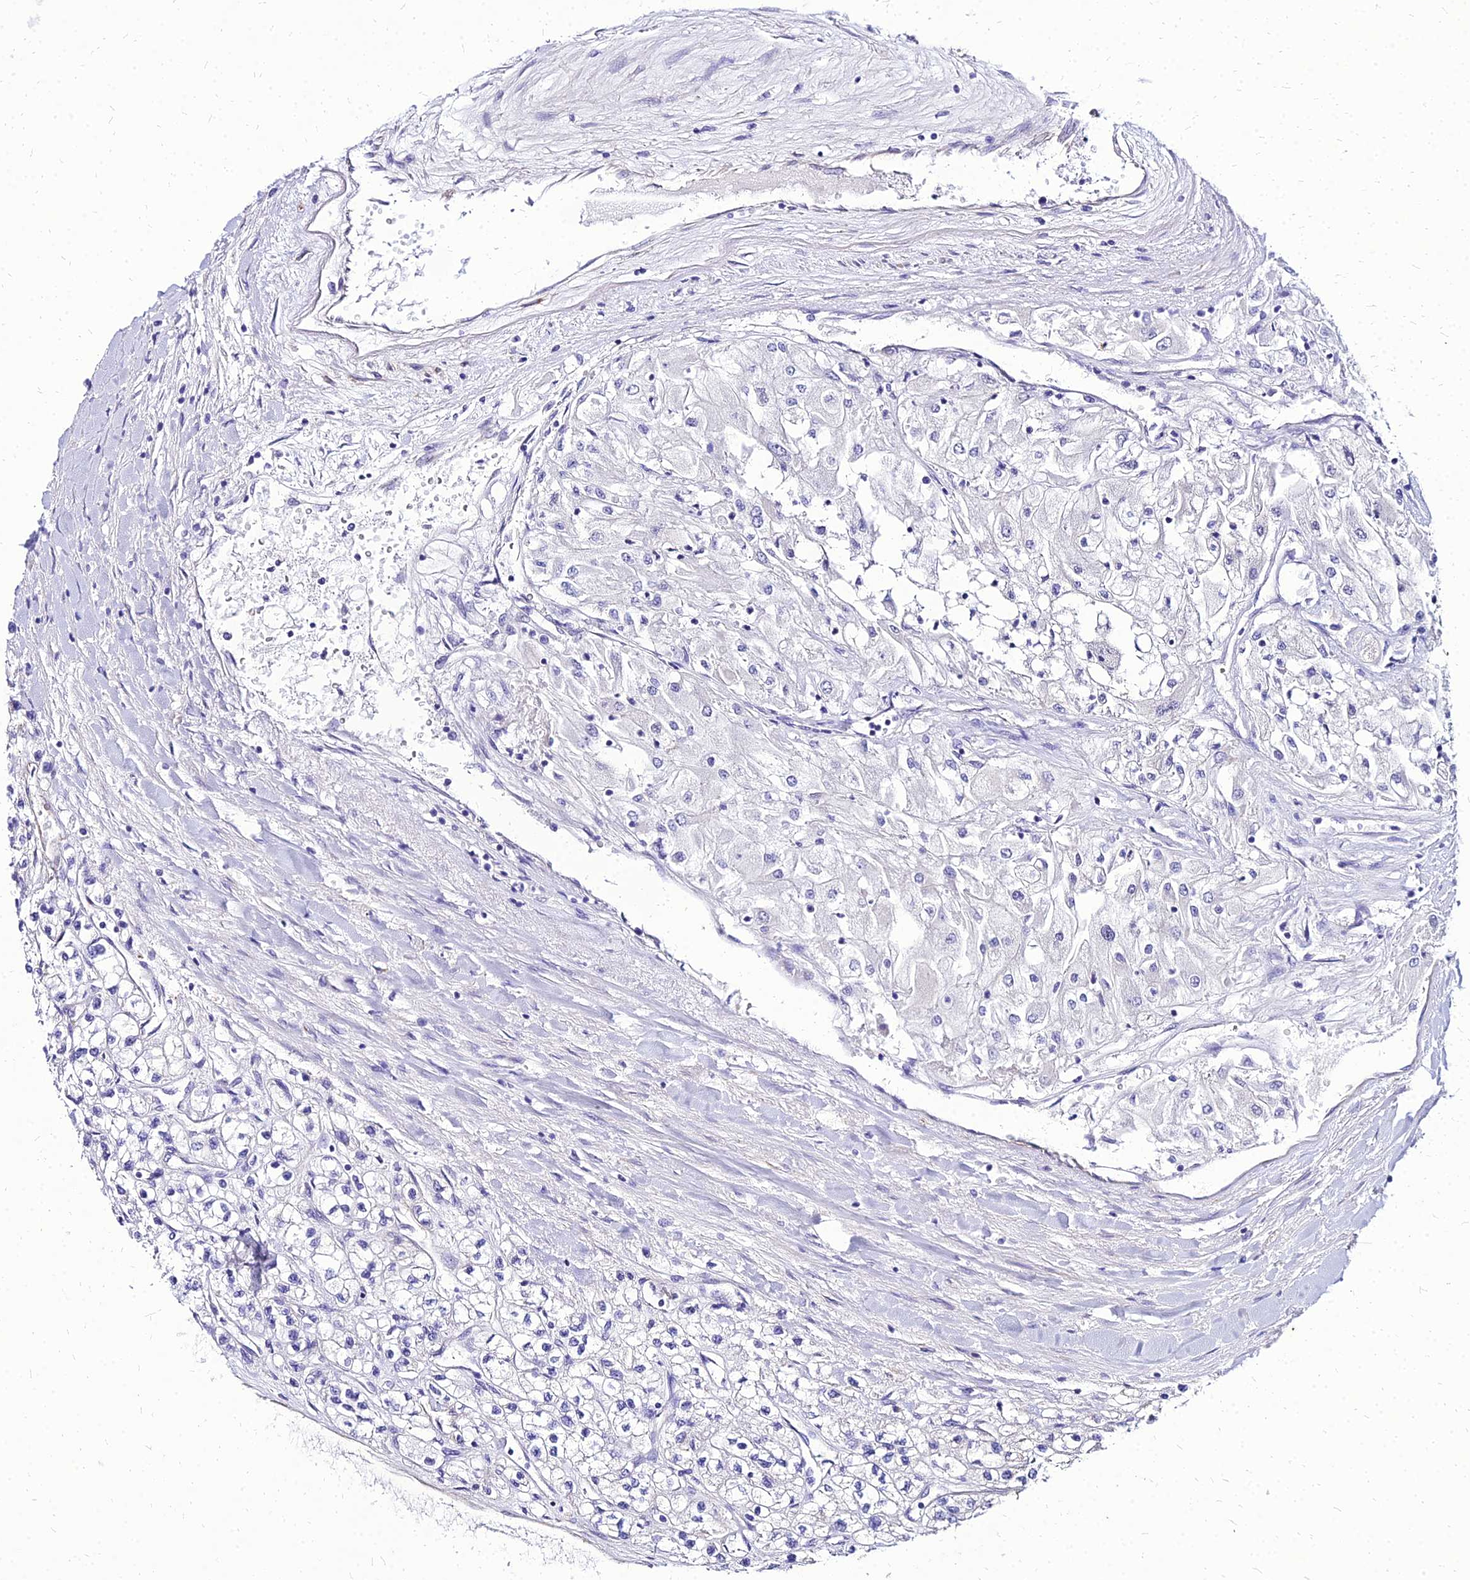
{"staining": {"intensity": "negative", "quantity": "none", "location": "none"}, "tissue": "renal cancer", "cell_type": "Tumor cells", "image_type": "cancer", "snomed": [{"axis": "morphology", "description": "Adenocarcinoma, NOS"}, {"axis": "topography", "description": "Kidney"}], "caption": "Tumor cells show no significant protein expression in renal cancer (adenocarcinoma).", "gene": "YEATS2", "patient": {"sex": "male", "age": 80}}